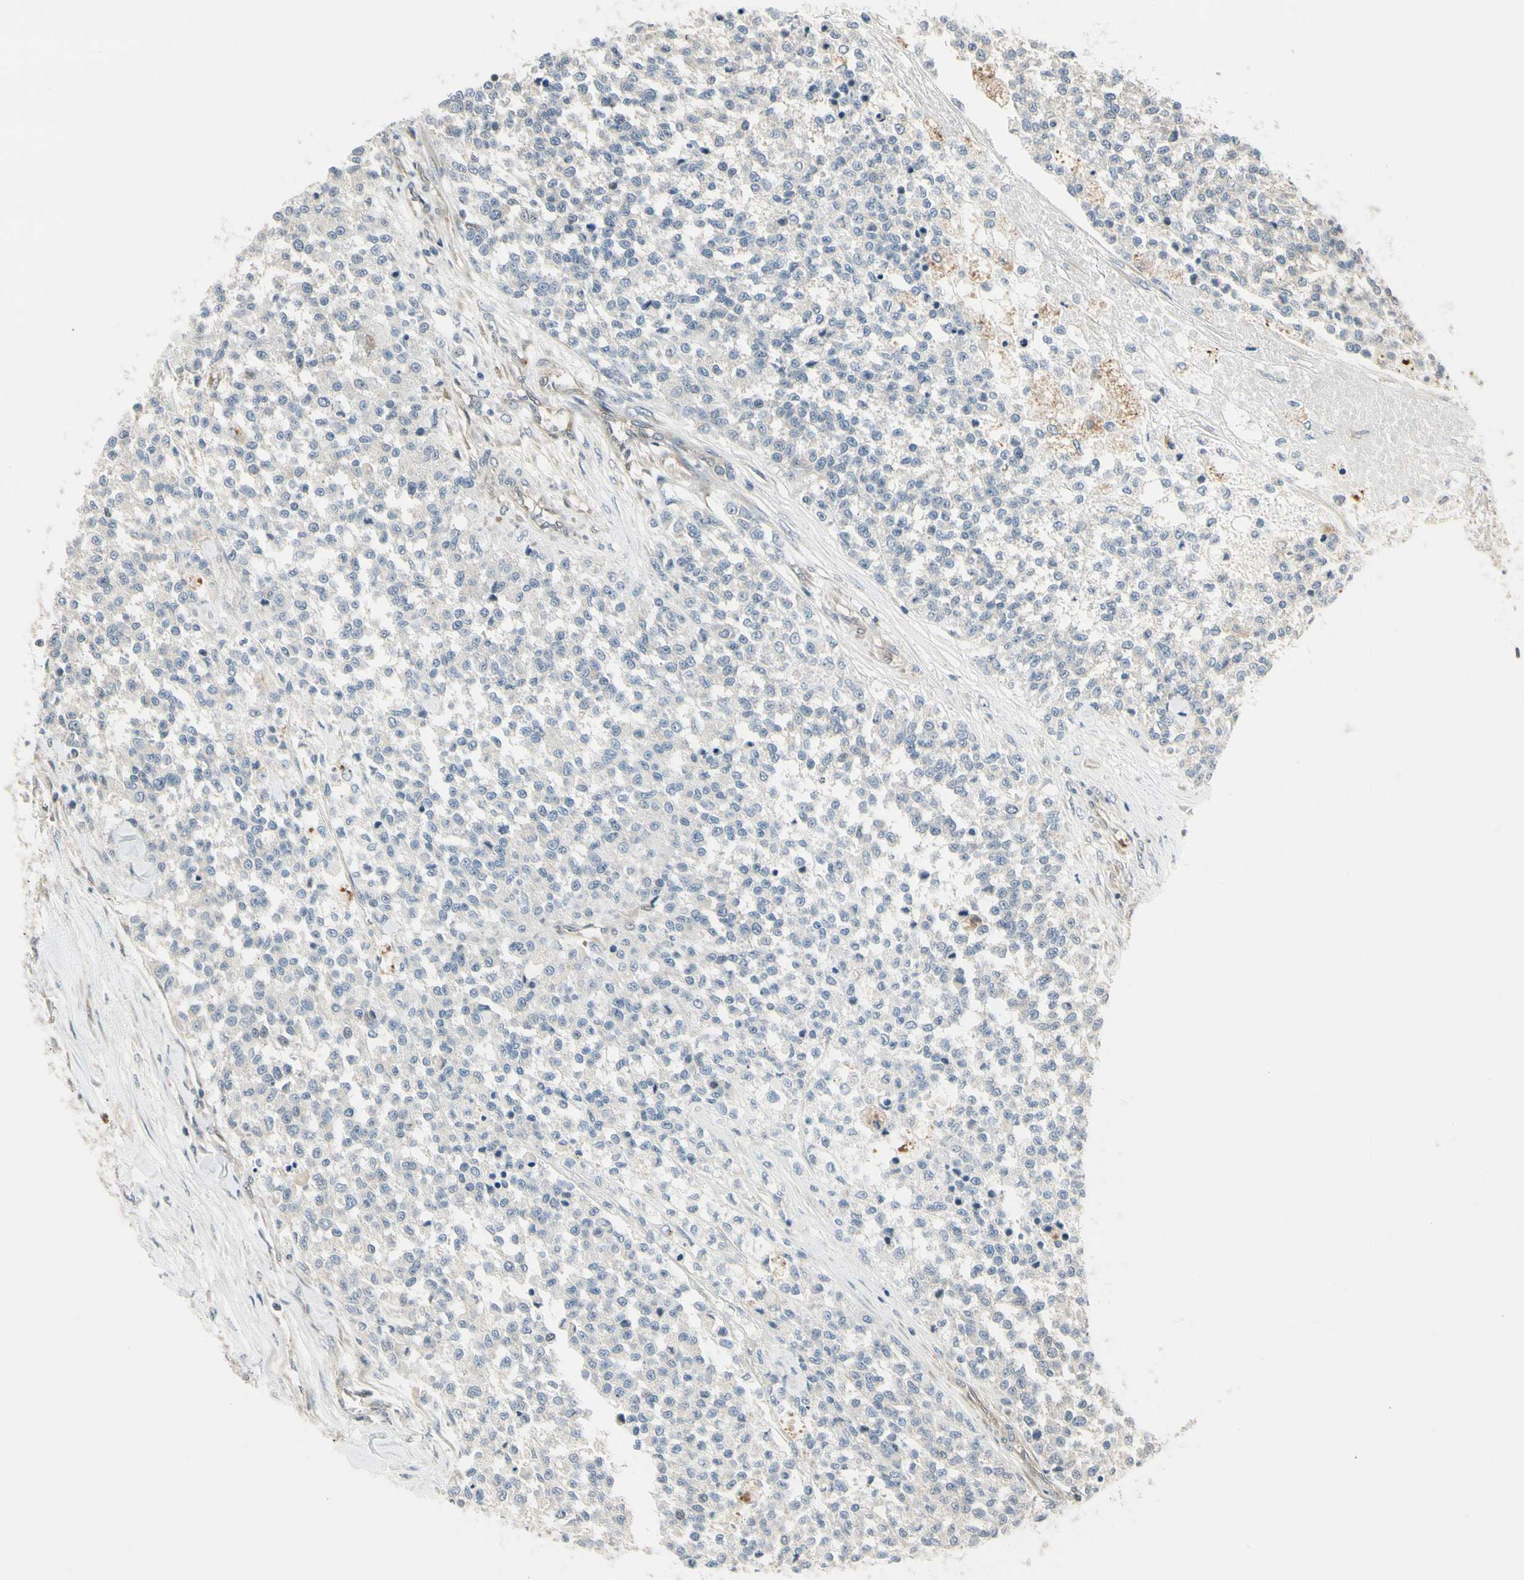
{"staining": {"intensity": "negative", "quantity": "none", "location": "none"}, "tissue": "testis cancer", "cell_type": "Tumor cells", "image_type": "cancer", "snomed": [{"axis": "morphology", "description": "Seminoma, NOS"}, {"axis": "topography", "description": "Testis"}], "caption": "A micrograph of human seminoma (testis) is negative for staining in tumor cells. Nuclei are stained in blue.", "gene": "SVBP", "patient": {"sex": "male", "age": 59}}